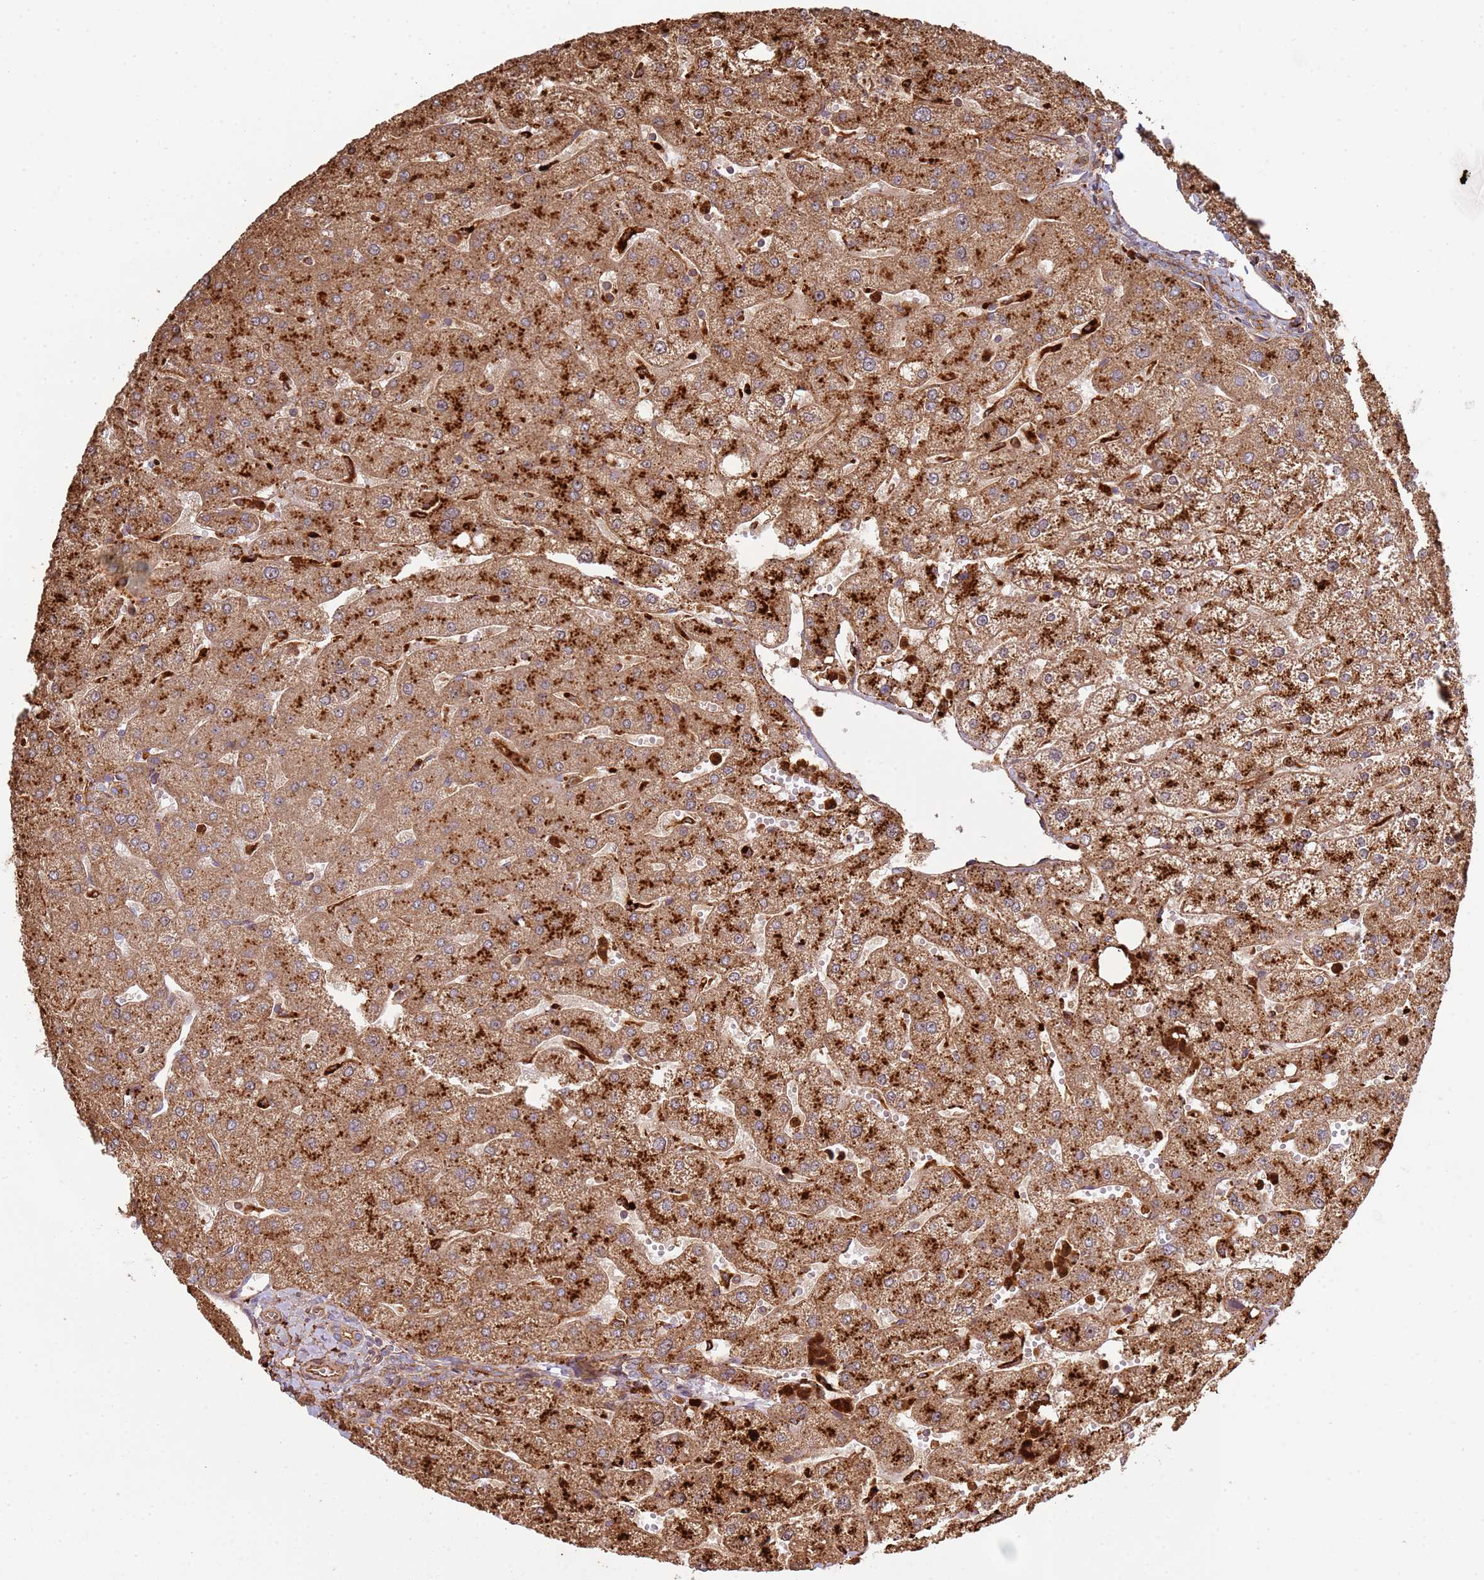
{"staining": {"intensity": "moderate", "quantity": "25%-75%", "location": "cytoplasmic/membranous"}, "tissue": "liver", "cell_type": "Cholangiocytes", "image_type": "normal", "snomed": [{"axis": "morphology", "description": "Normal tissue, NOS"}, {"axis": "topography", "description": "Liver"}], "caption": "This is a histology image of immunohistochemistry staining of unremarkable liver, which shows moderate expression in the cytoplasmic/membranous of cholangiocytes.", "gene": "NDUFAF4", "patient": {"sex": "male", "age": 67}}